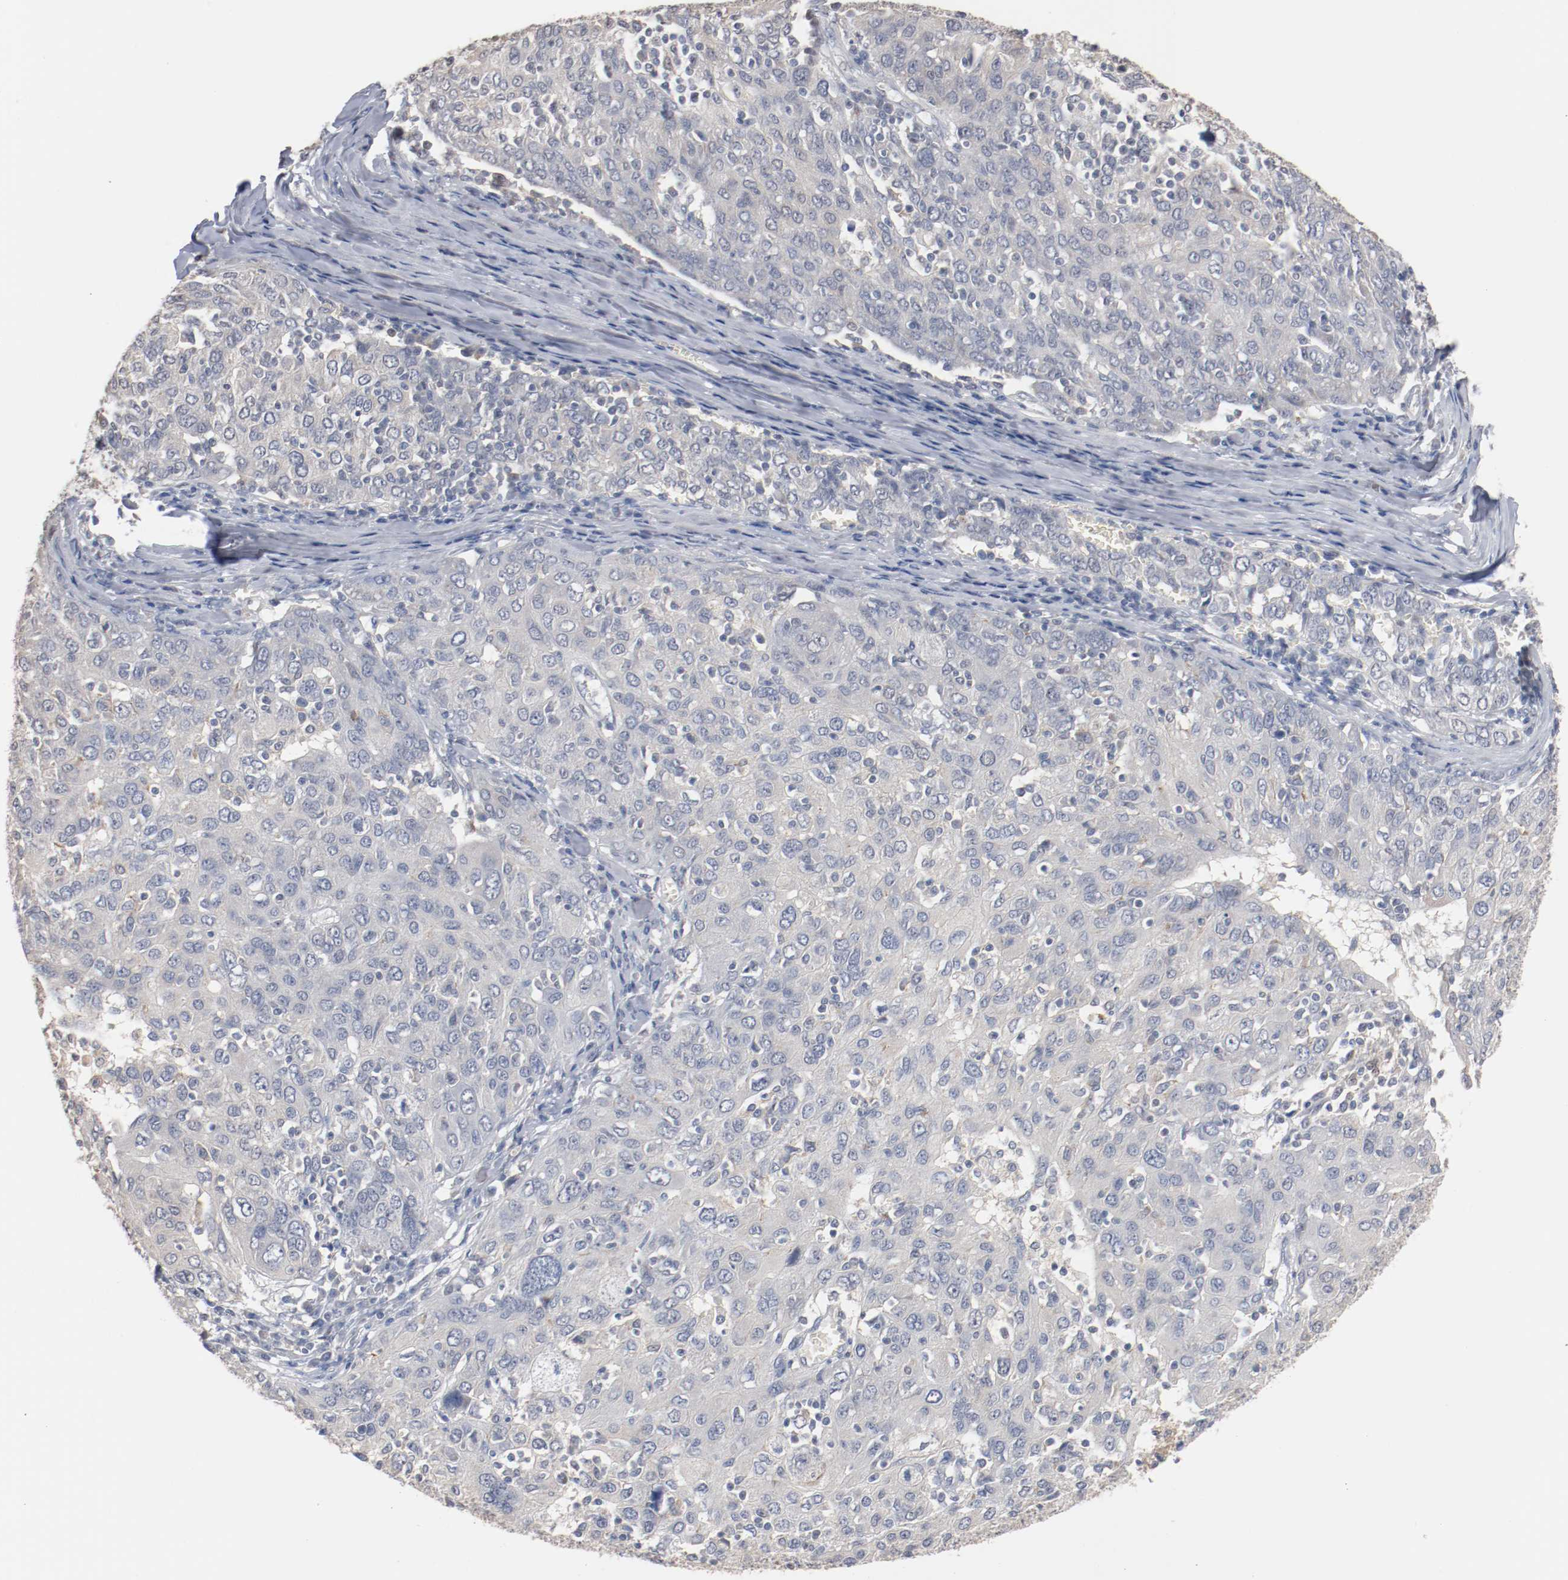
{"staining": {"intensity": "negative", "quantity": "none", "location": "none"}, "tissue": "ovarian cancer", "cell_type": "Tumor cells", "image_type": "cancer", "snomed": [{"axis": "morphology", "description": "Carcinoma, endometroid"}, {"axis": "topography", "description": "Ovary"}], "caption": "Immunohistochemical staining of human ovarian cancer (endometroid carcinoma) reveals no significant positivity in tumor cells.", "gene": "ERICH1", "patient": {"sex": "female", "age": 50}}